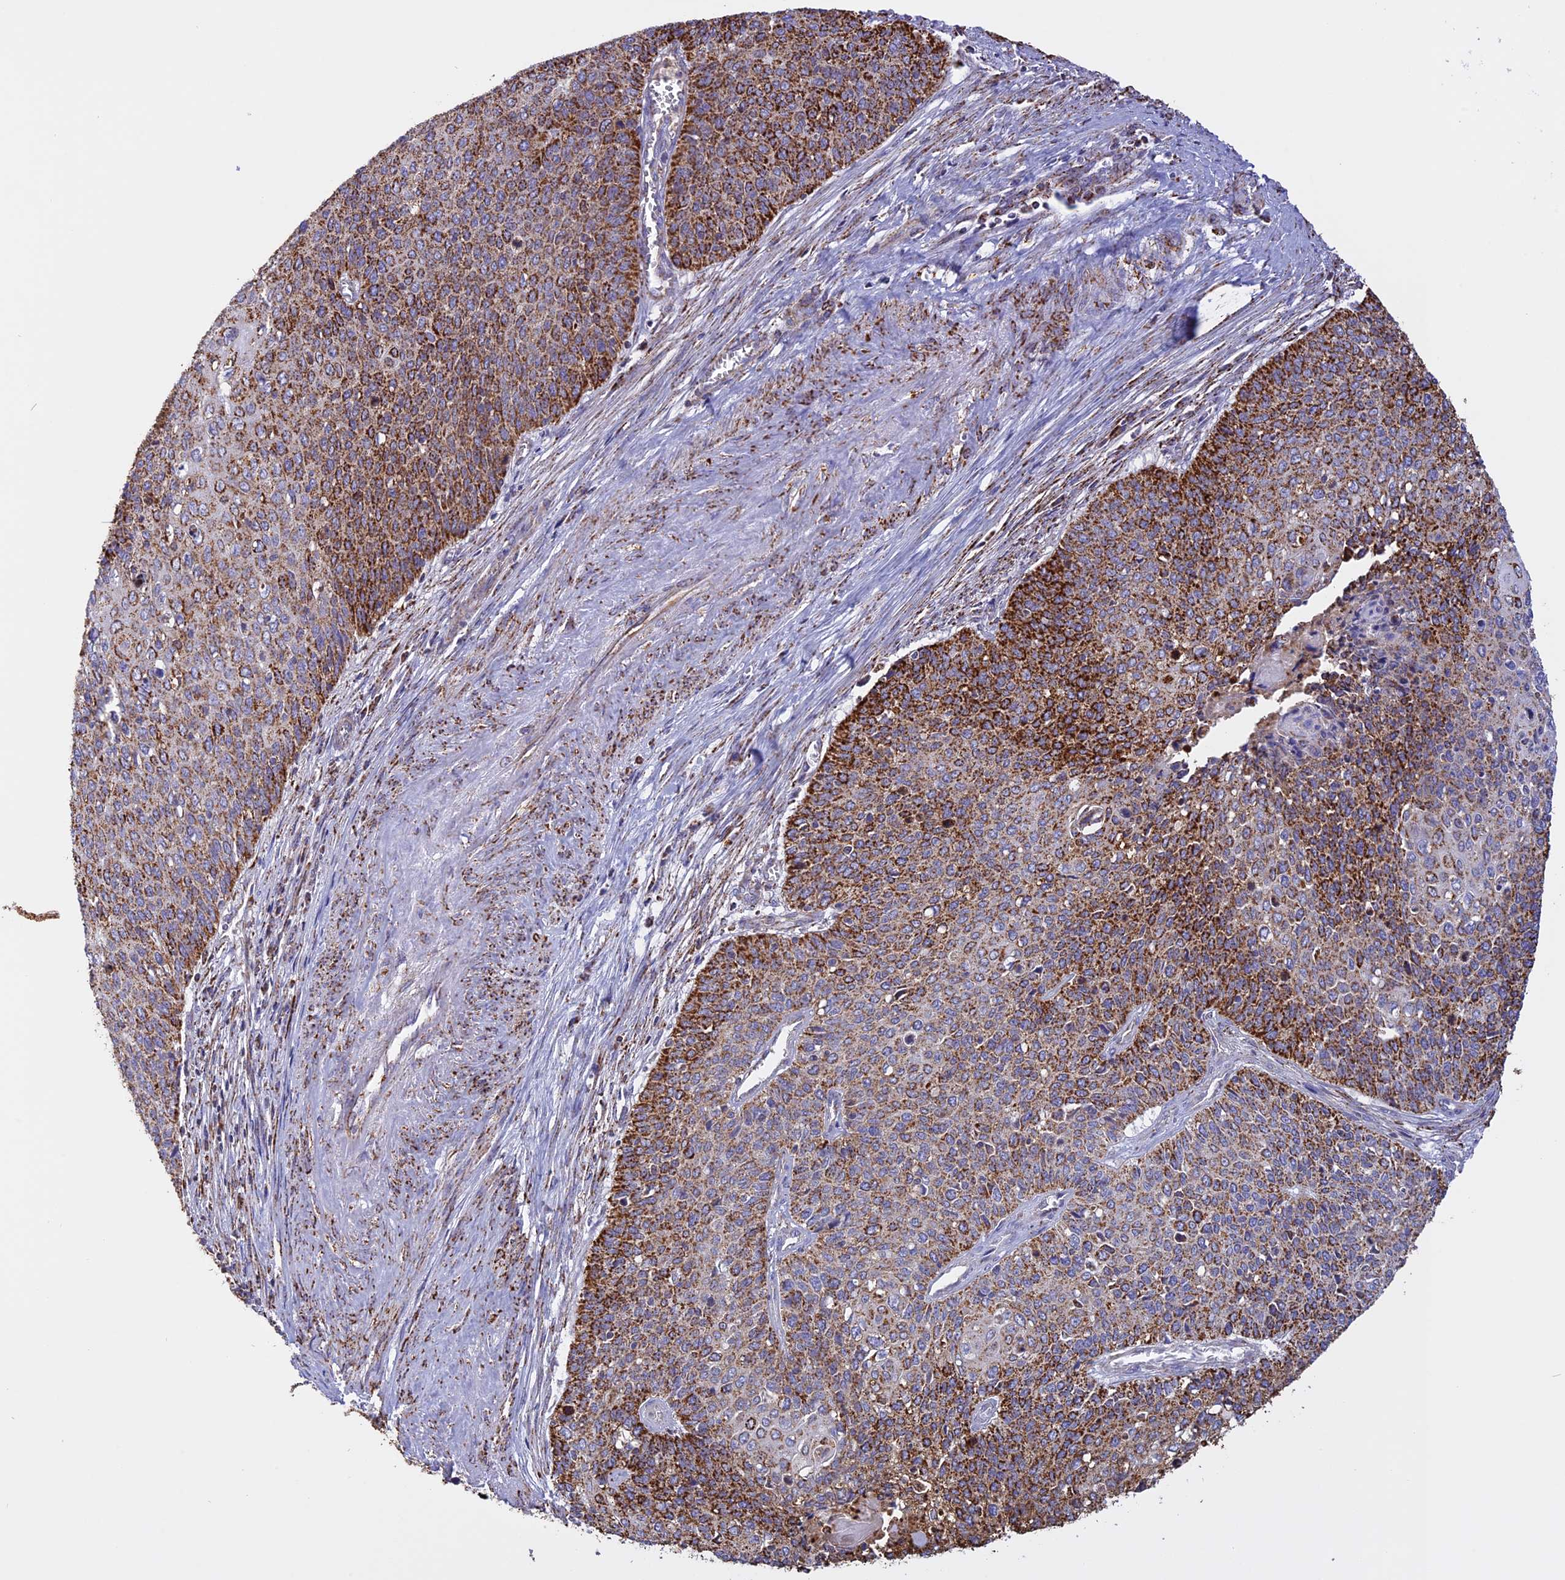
{"staining": {"intensity": "moderate", "quantity": ">75%", "location": "cytoplasmic/membranous"}, "tissue": "cervical cancer", "cell_type": "Tumor cells", "image_type": "cancer", "snomed": [{"axis": "morphology", "description": "Squamous cell carcinoma, NOS"}, {"axis": "topography", "description": "Cervix"}], "caption": "Cervical squamous cell carcinoma stained with immunohistochemistry displays moderate cytoplasmic/membranous expression in about >75% of tumor cells.", "gene": "KCNG1", "patient": {"sex": "female", "age": 39}}